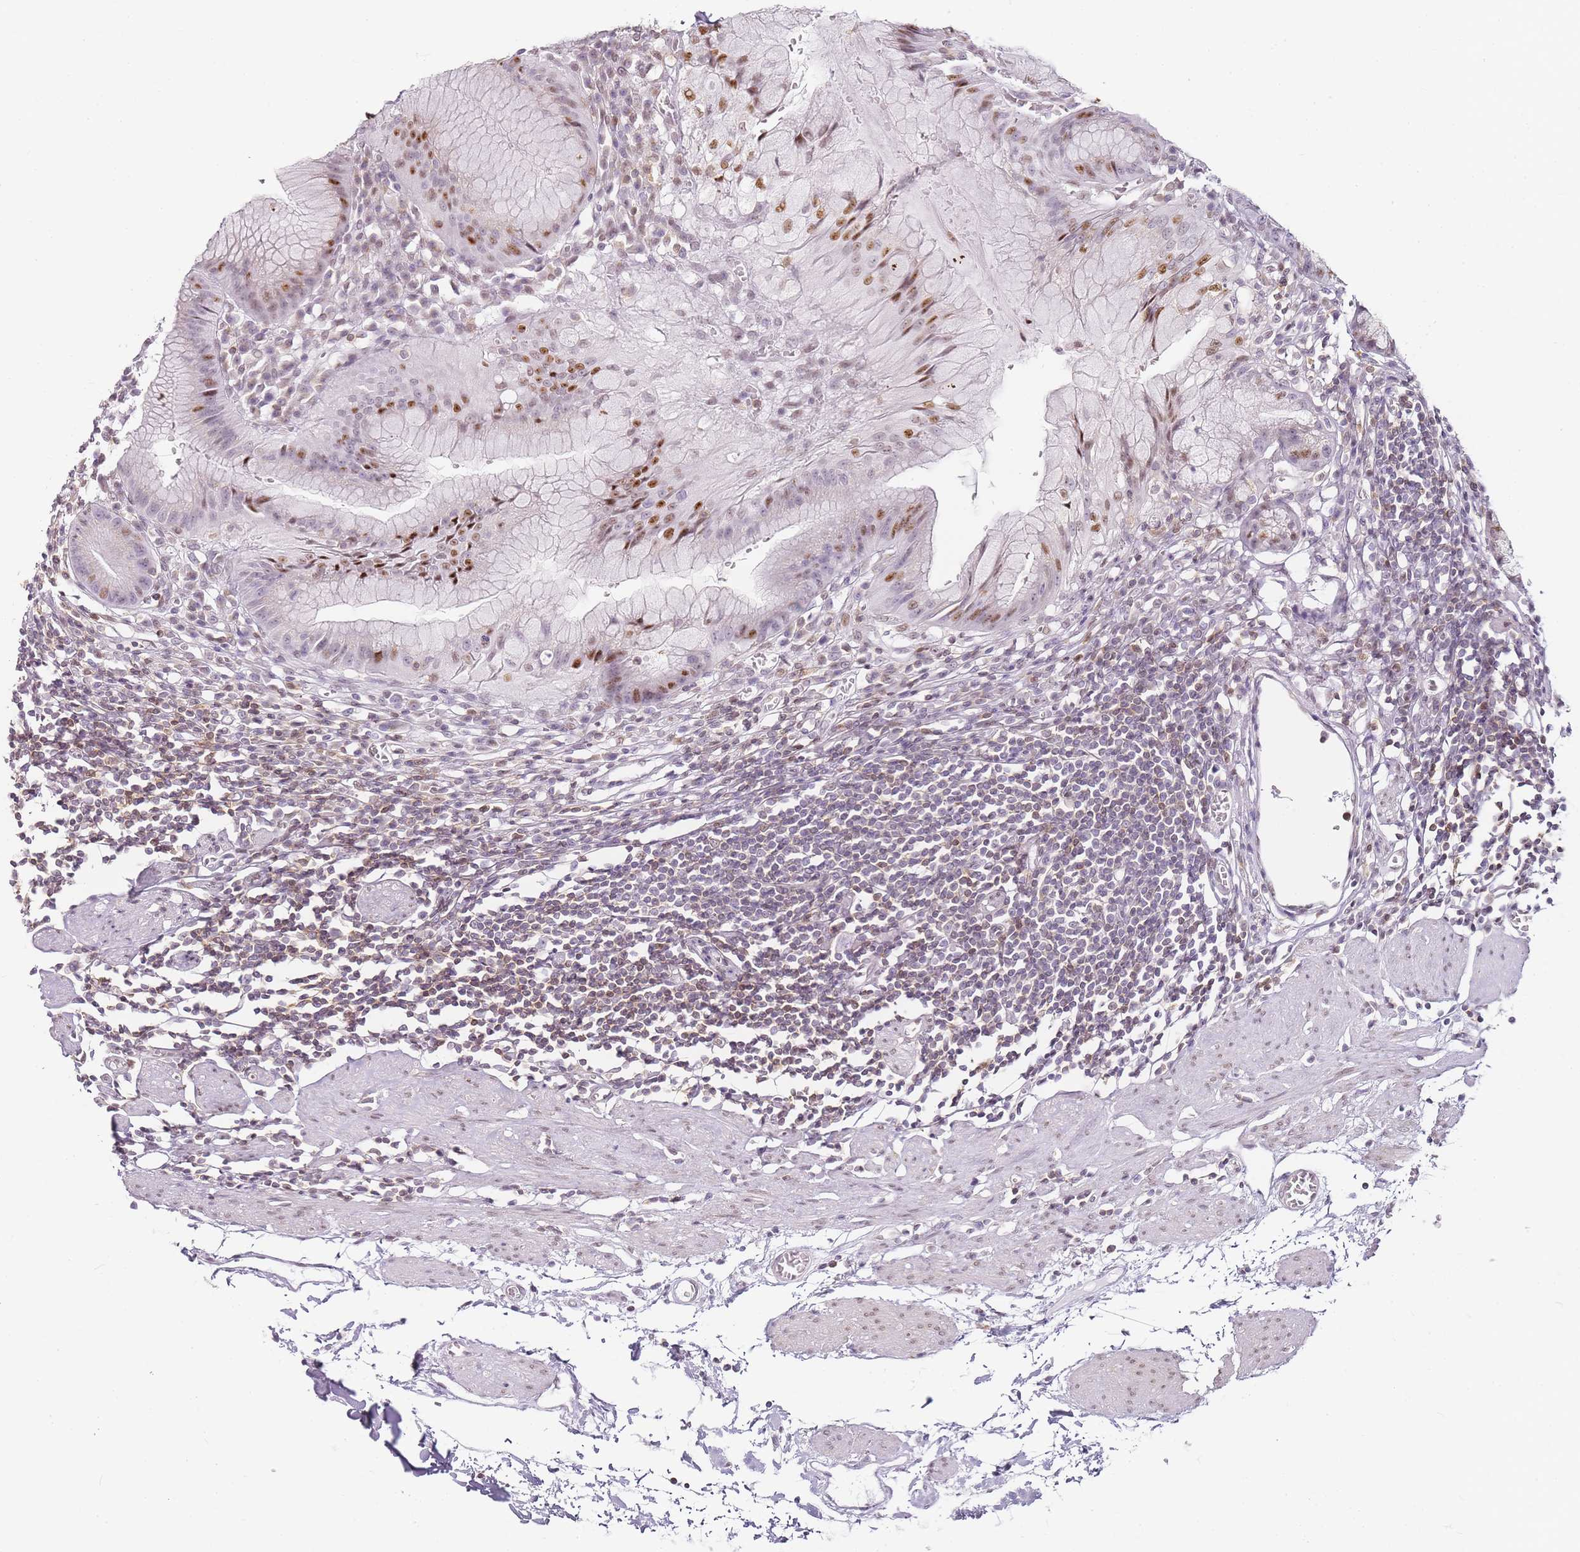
{"staining": {"intensity": "moderate", "quantity": "<25%", "location": "nuclear"}, "tissue": "stomach", "cell_type": "Glandular cells", "image_type": "normal", "snomed": [{"axis": "morphology", "description": "Normal tissue, NOS"}, {"axis": "topography", "description": "Stomach"}], "caption": "Brown immunohistochemical staining in normal stomach demonstrates moderate nuclear positivity in about <25% of glandular cells. (IHC, brightfield microscopy, high magnification).", "gene": "JAKMIP1", "patient": {"sex": "male", "age": 55}}